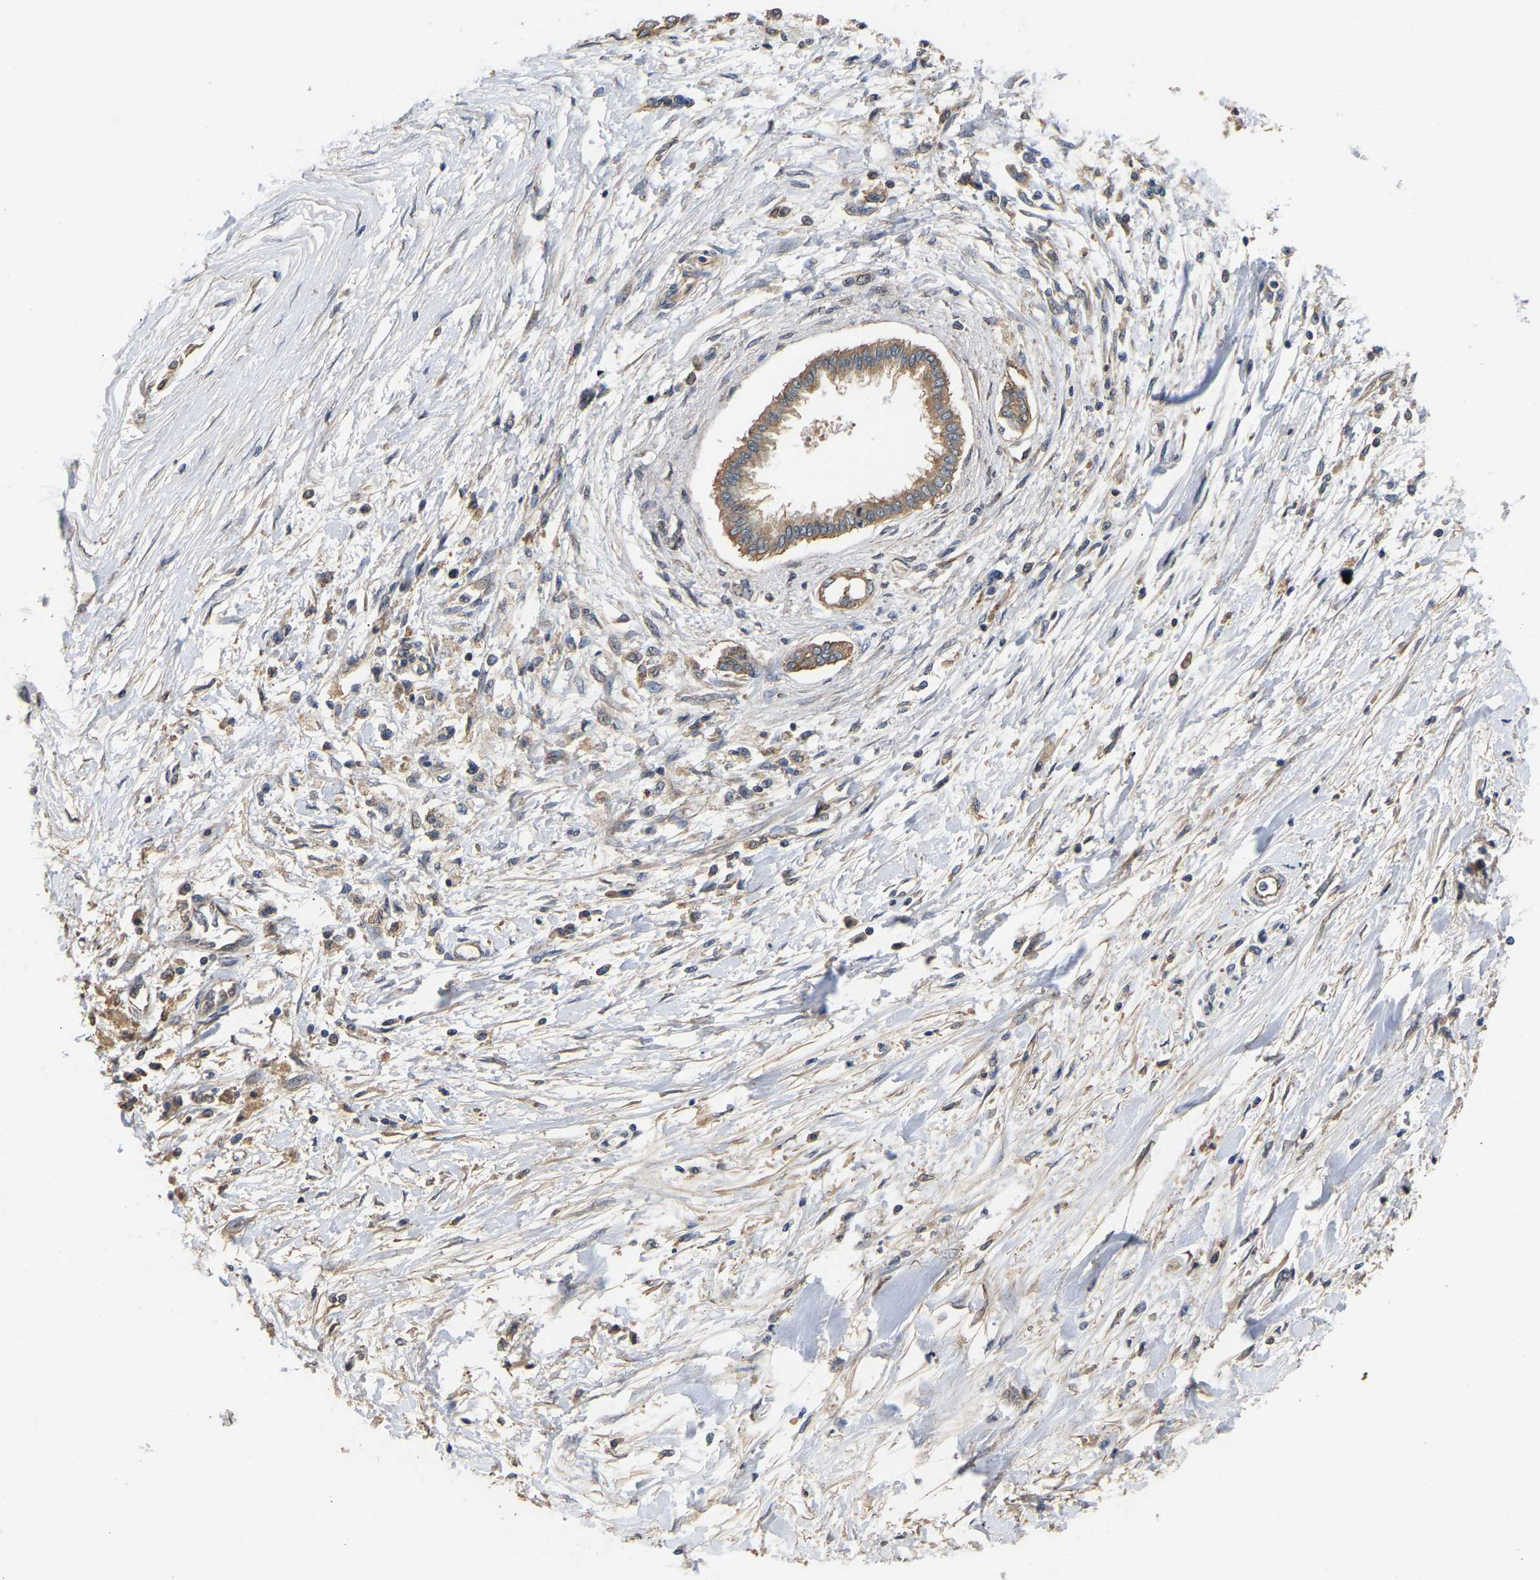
{"staining": {"intensity": "weak", "quantity": ">75%", "location": "cytoplasmic/membranous"}, "tissue": "pancreatic cancer", "cell_type": "Tumor cells", "image_type": "cancer", "snomed": [{"axis": "morphology", "description": "Adenocarcinoma, NOS"}, {"axis": "topography", "description": "Pancreas"}], "caption": "Weak cytoplasmic/membranous protein expression is present in approximately >75% of tumor cells in pancreatic adenocarcinoma.", "gene": "AIMP2", "patient": {"sex": "male", "age": 56}}